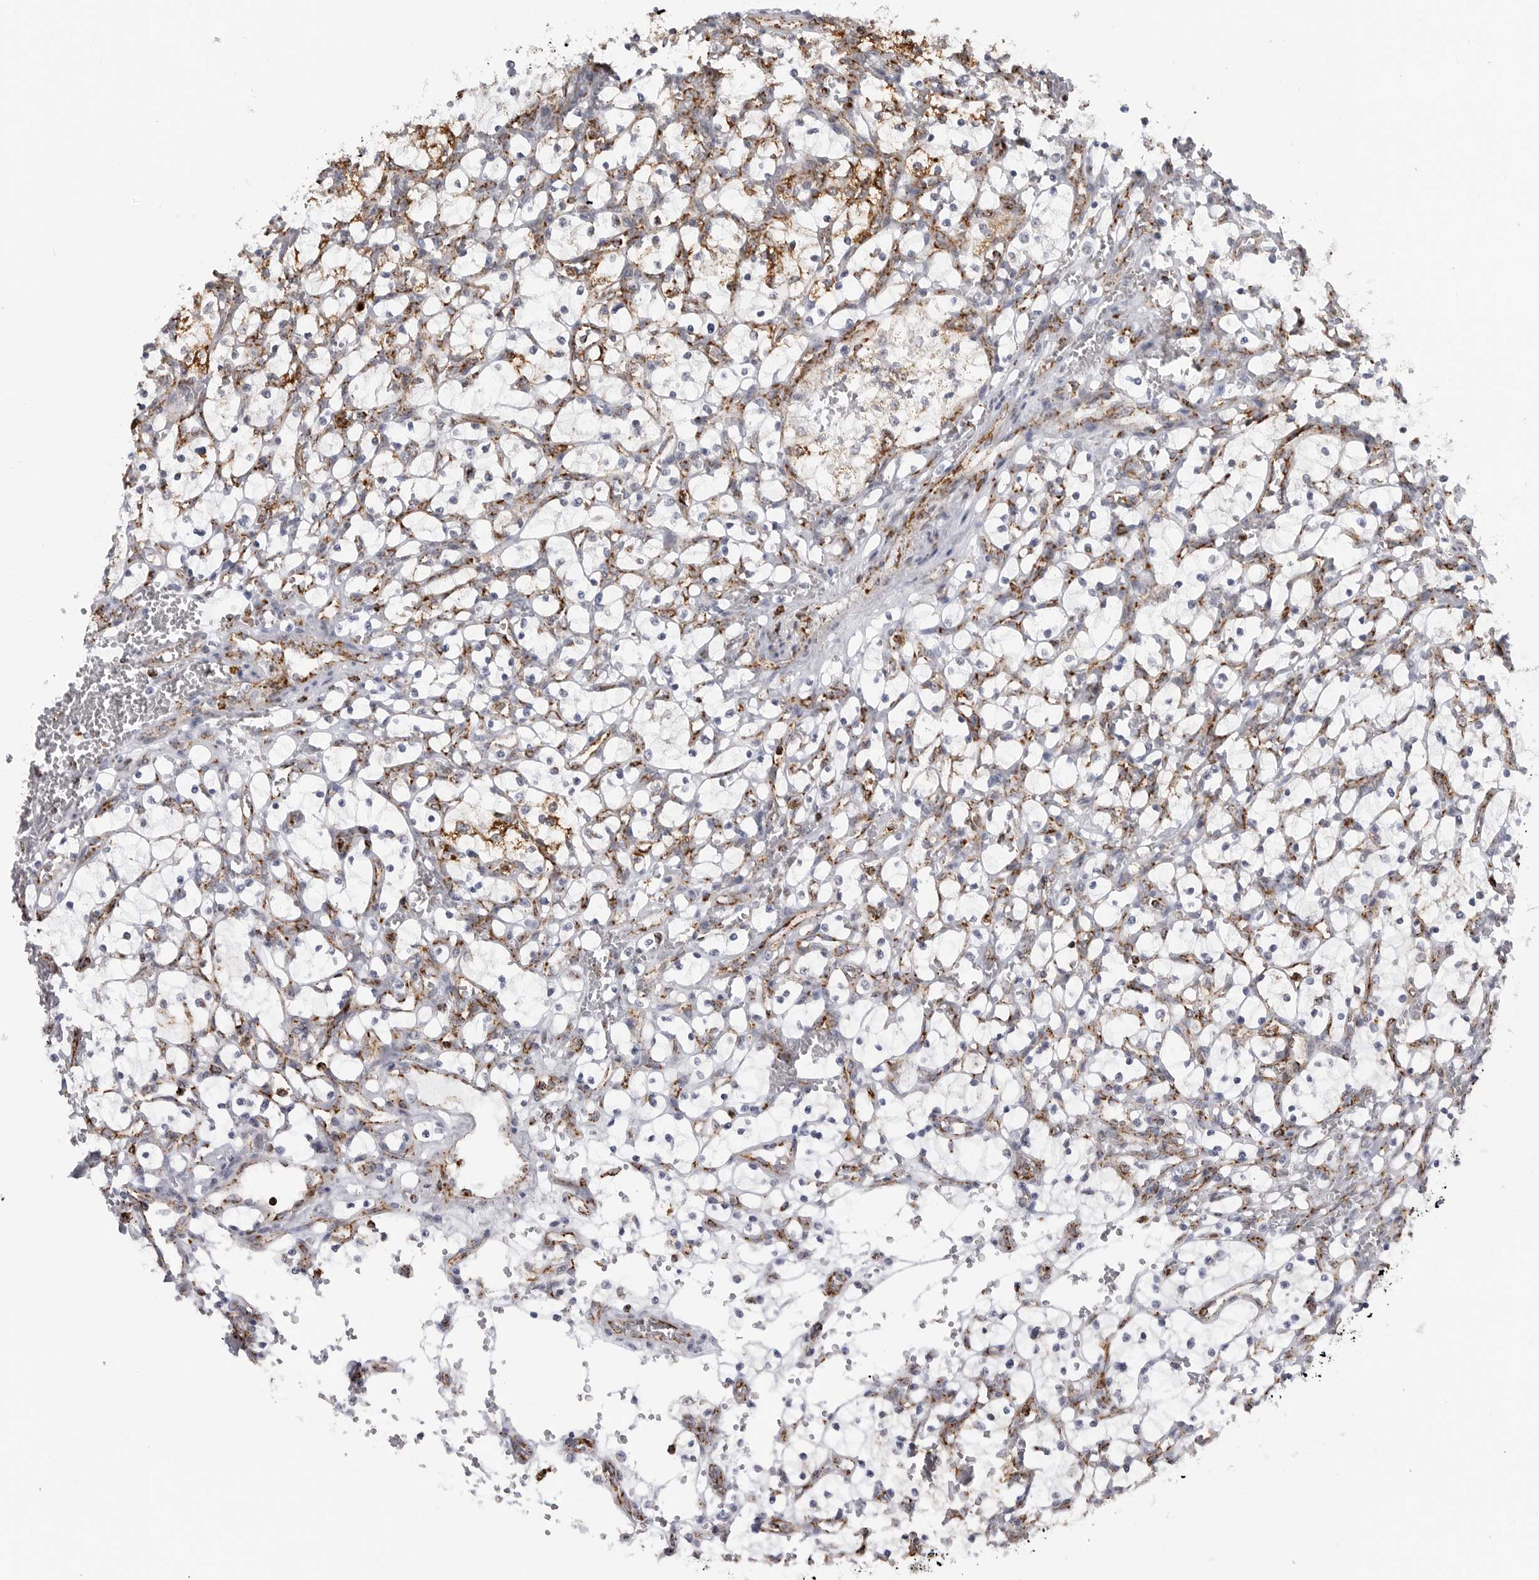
{"staining": {"intensity": "moderate", "quantity": "<25%", "location": "cytoplasmic/membranous"}, "tissue": "renal cancer", "cell_type": "Tumor cells", "image_type": "cancer", "snomed": [{"axis": "morphology", "description": "Adenocarcinoma, NOS"}, {"axis": "topography", "description": "Kidney"}], "caption": "Renal cancer stained with IHC reveals moderate cytoplasmic/membranous positivity in about <25% of tumor cells. The protein is shown in brown color, while the nuclei are stained blue.", "gene": "COX5A", "patient": {"sex": "female", "age": 69}}